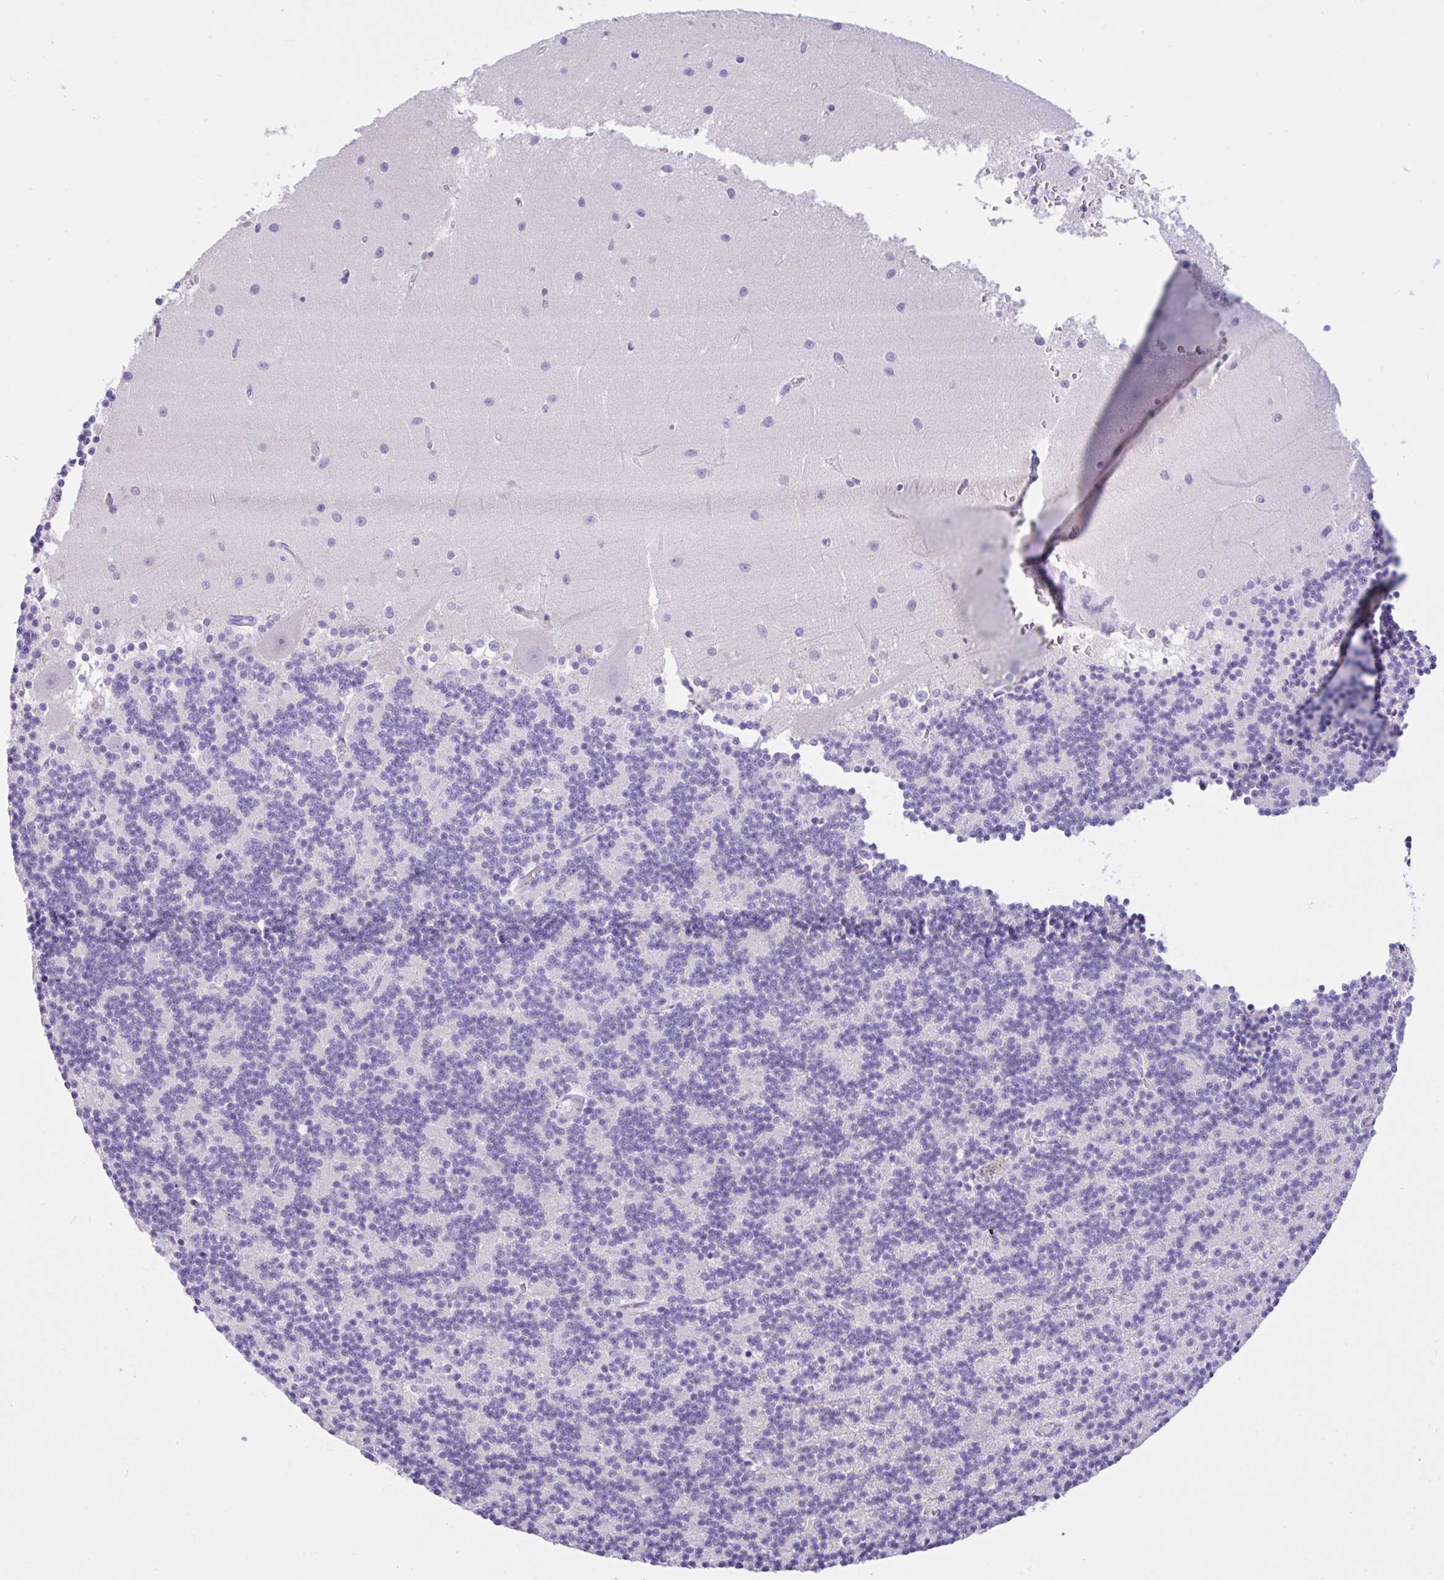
{"staining": {"intensity": "negative", "quantity": "none", "location": "none"}, "tissue": "cerebellum", "cell_type": "Cells in granular layer", "image_type": "normal", "snomed": [{"axis": "morphology", "description": "Normal tissue, NOS"}, {"axis": "topography", "description": "Cerebellum"}], "caption": "Immunohistochemistry (IHC) image of normal cerebellum: human cerebellum stained with DAB (3,3'-diaminobenzidine) exhibits no significant protein positivity in cells in granular layer.", "gene": "NCF1", "patient": {"sex": "male", "age": 54}}